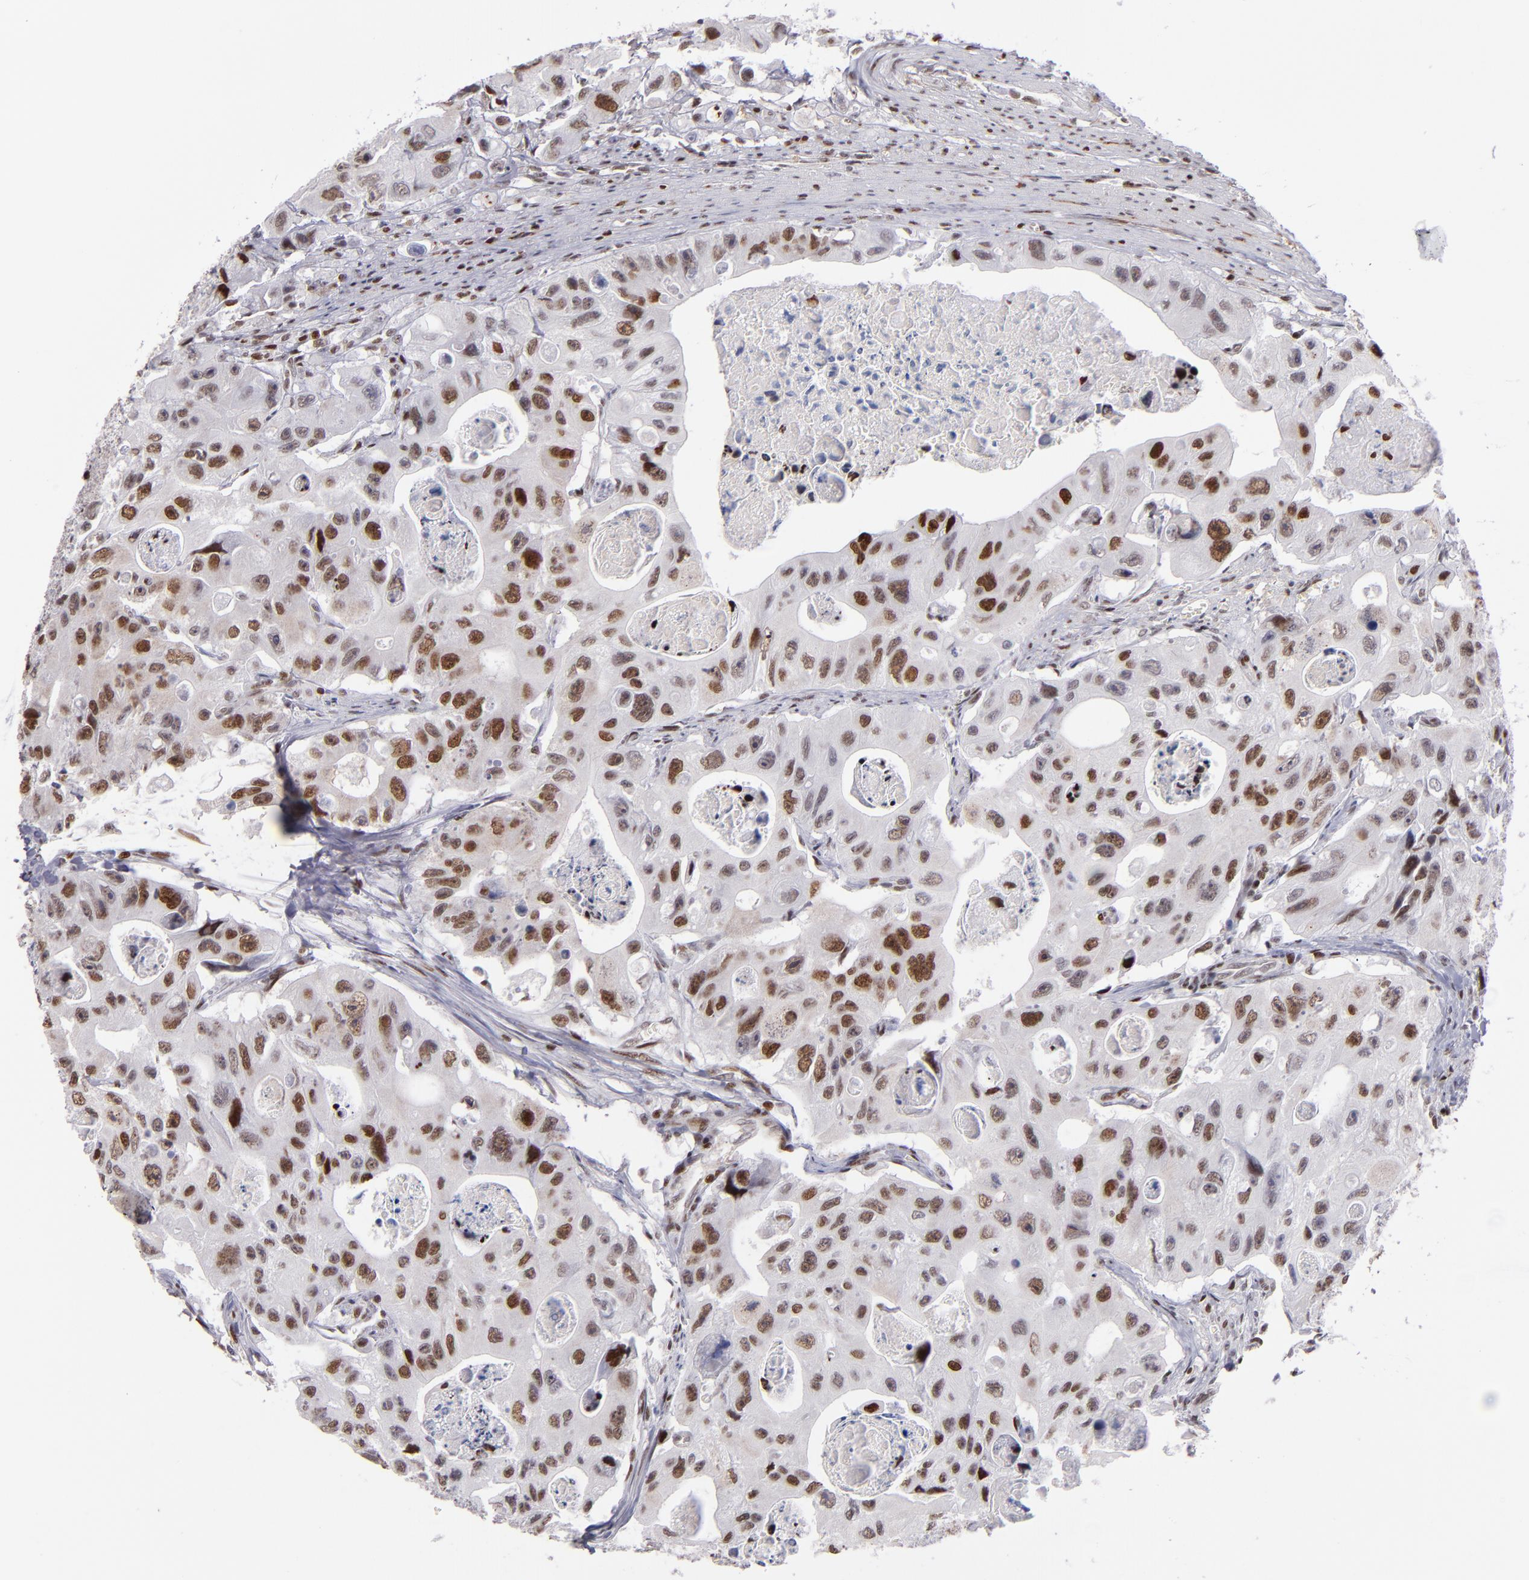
{"staining": {"intensity": "strong", "quantity": "25%-75%", "location": "nuclear"}, "tissue": "colorectal cancer", "cell_type": "Tumor cells", "image_type": "cancer", "snomed": [{"axis": "morphology", "description": "Adenocarcinoma, NOS"}, {"axis": "topography", "description": "Colon"}], "caption": "DAB immunohistochemical staining of human adenocarcinoma (colorectal) shows strong nuclear protein staining in about 25%-75% of tumor cells.", "gene": "POLA1", "patient": {"sex": "female", "age": 46}}